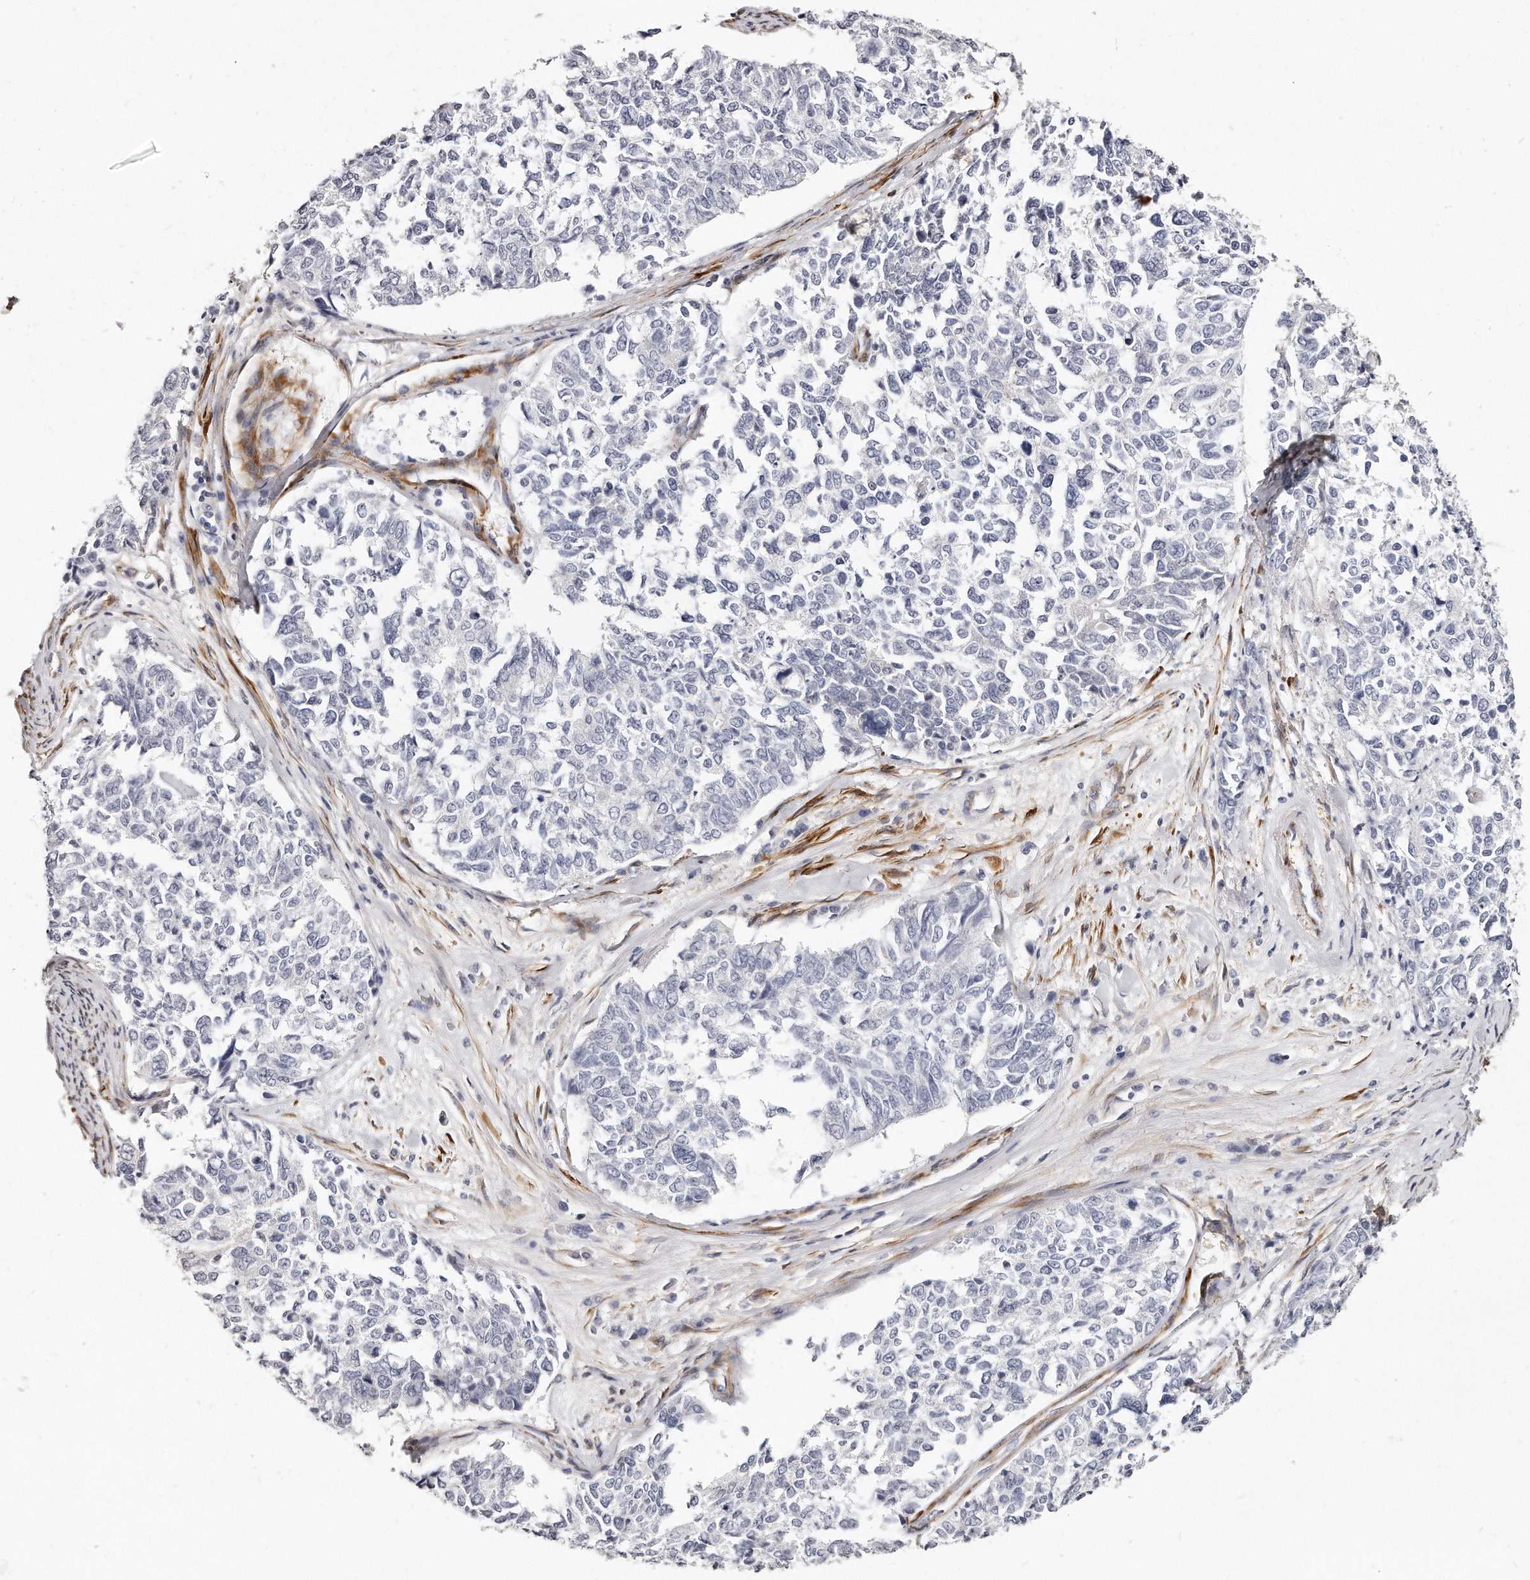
{"staining": {"intensity": "negative", "quantity": "none", "location": "none"}, "tissue": "cervical cancer", "cell_type": "Tumor cells", "image_type": "cancer", "snomed": [{"axis": "morphology", "description": "Squamous cell carcinoma, NOS"}, {"axis": "topography", "description": "Cervix"}], "caption": "Tumor cells show no significant expression in cervical squamous cell carcinoma. Brightfield microscopy of immunohistochemistry (IHC) stained with DAB (brown) and hematoxylin (blue), captured at high magnification.", "gene": "LMOD1", "patient": {"sex": "female", "age": 63}}